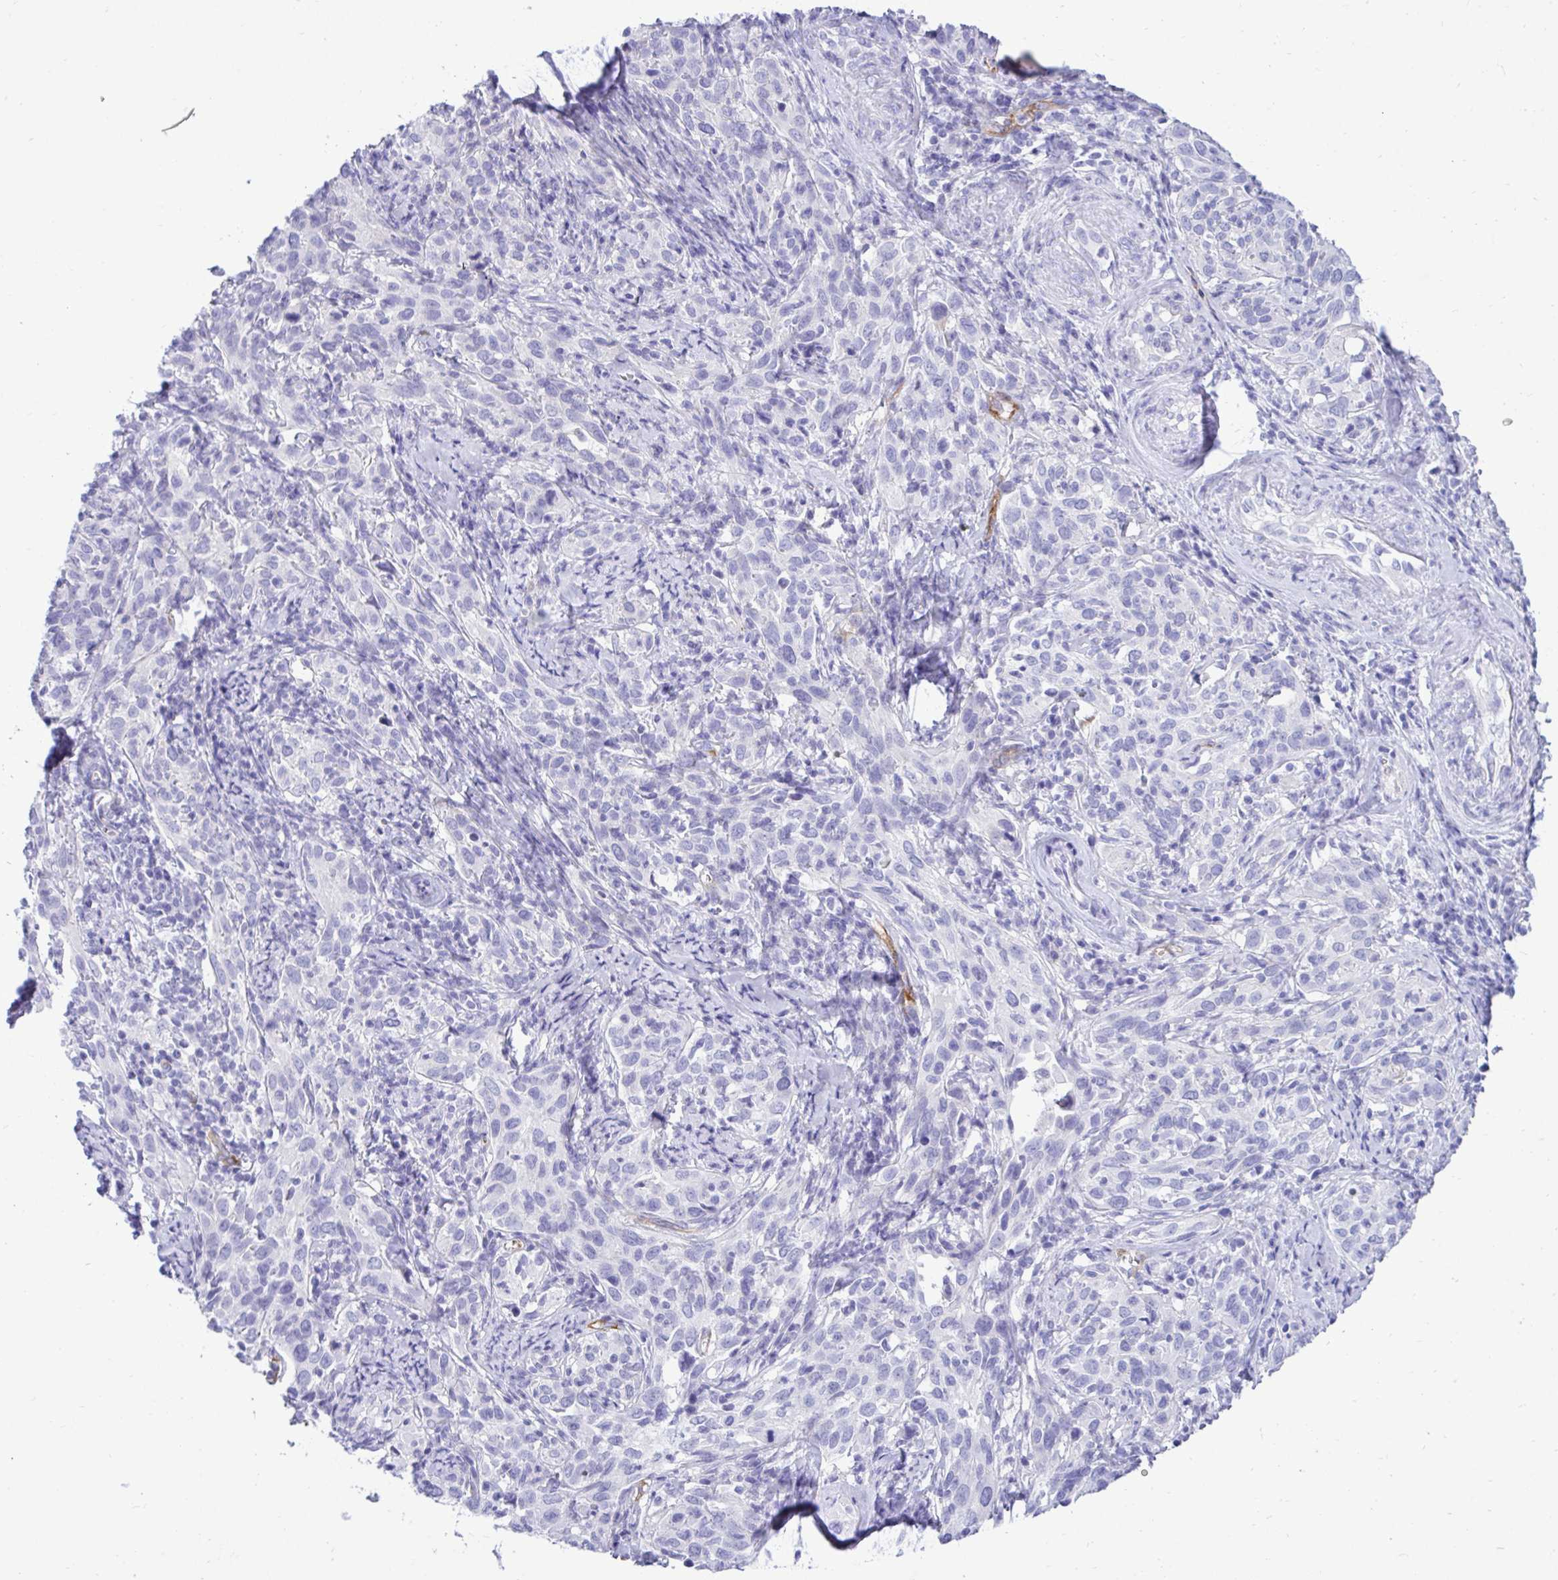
{"staining": {"intensity": "negative", "quantity": "none", "location": "none"}, "tissue": "cervical cancer", "cell_type": "Tumor cells", "image_type": "cancer", "snomed": [{"axis": "morphology", "description": "Normal tissue, NOS"}, {"axis": "morphology", "description": "Squamous cell carcinoma, NOS"}, {"axis": "topography", "description": "Cervix"}], "caption": "Immunohistochemistry image of neoplastic tissue: human cervical cancer stained with DAB (3,3'-diaminobenzidine) exhibits no significant protein positivity in tumor cells. (Immunohistochemistry (ihc), brightfield microscopy, high magnification).", "gene": "ABCG2", "patient": {"sex": "female", "age": 51}}